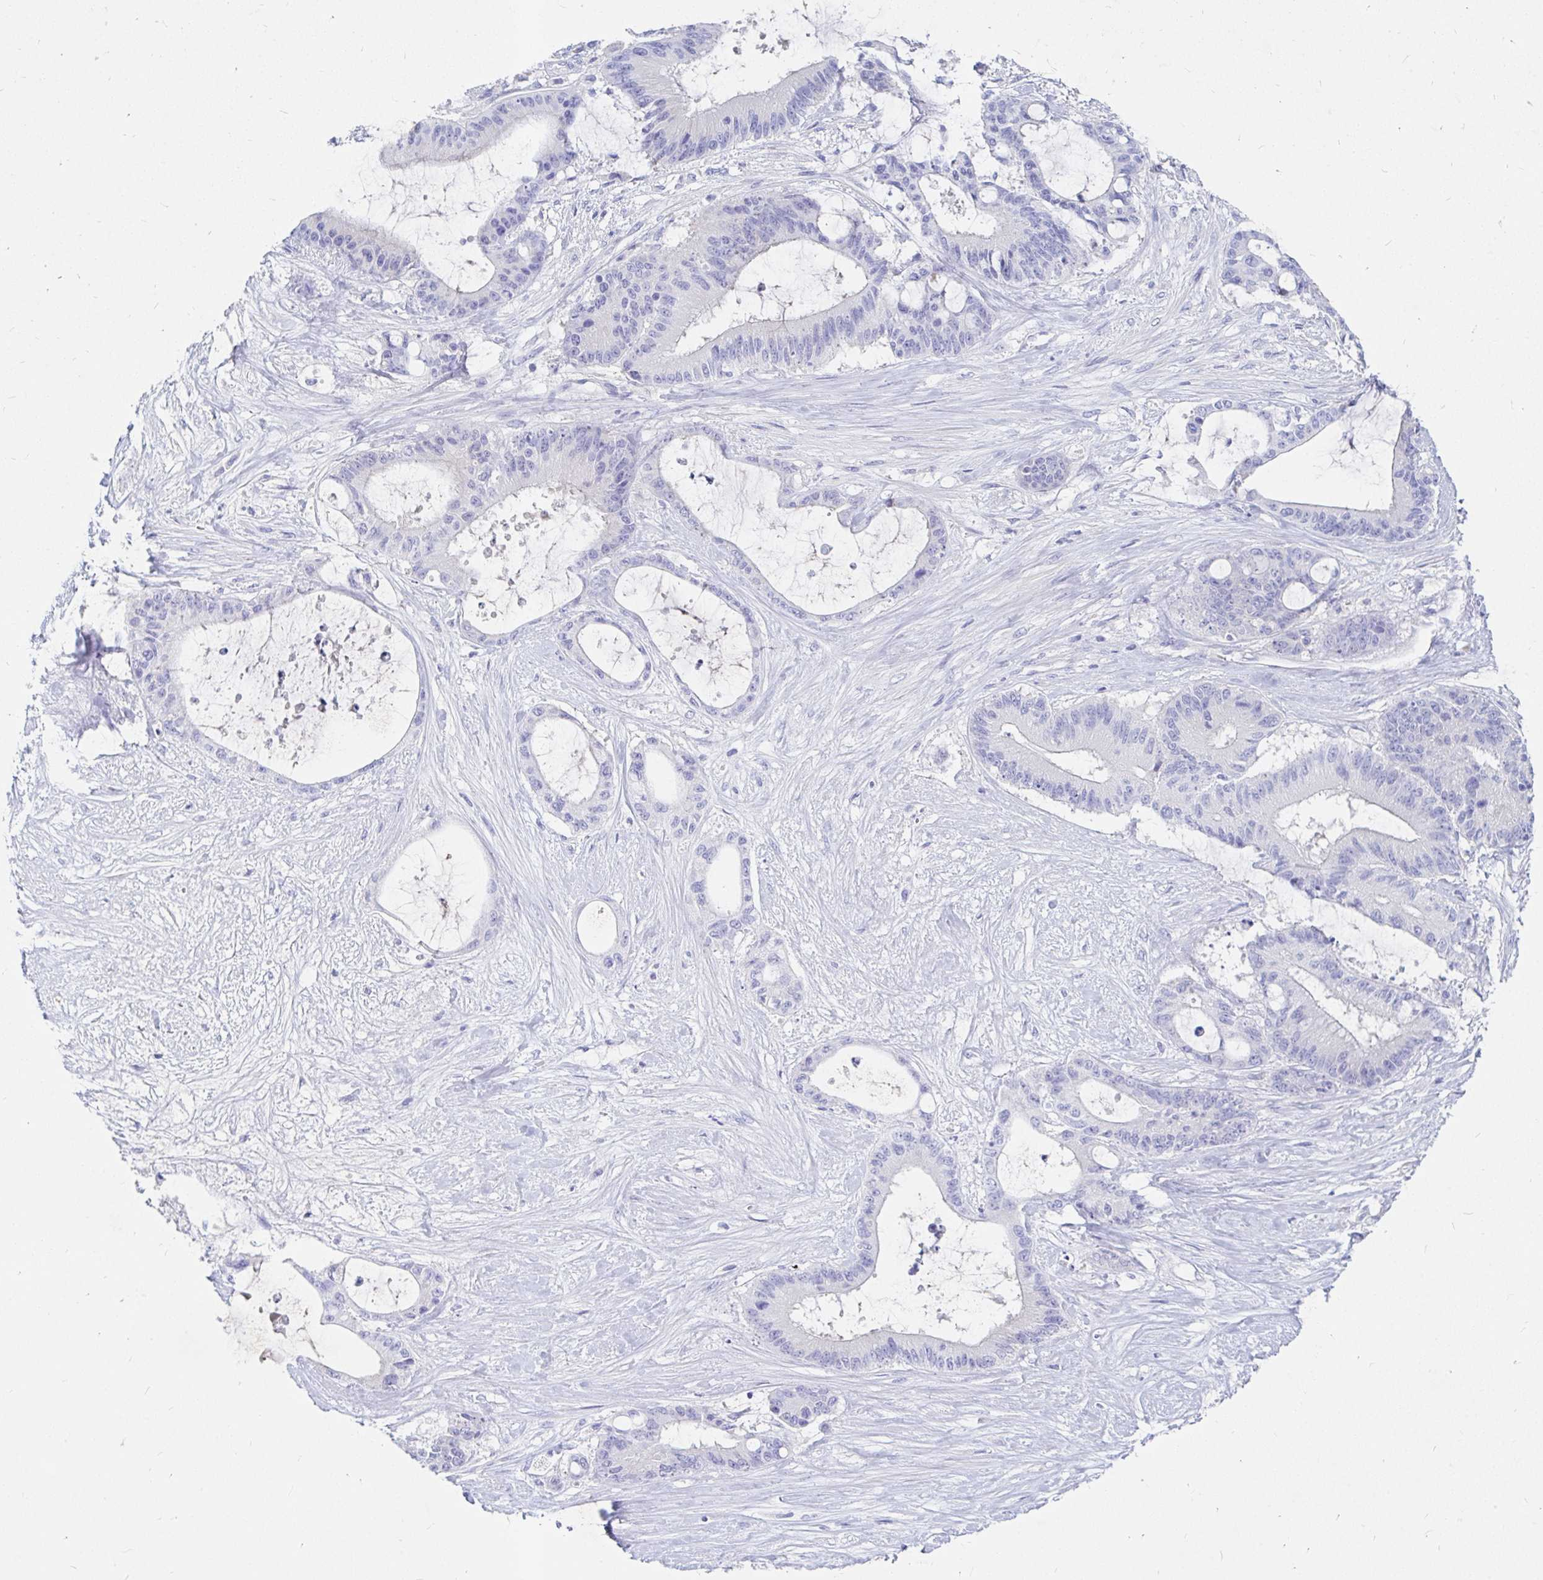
{"staining": {"intensity": "negative", "quantity": "none", "location": "none"}, "tissue": "liver cancer", "cell_type": "Tumor cells", "image_type": "cancer", "snomed": [{"axis": "morphology", "description": "Normal tissue, NOS"}, {"axis": "morphology", "description": "Cholangiocarcinoma"}, {"axis": "topography", "description": "Liver"}, {"axis": "topography", "description": "Peripheral nerve tissue"}], "caption": "This is a micrograph of immunohistochemistry staining of liver cancer (cholangiocarcinoma), which shows no staining in tumor cells.", "gene": "NR2E1", "patient": {"sex": "female", "age": 73}}